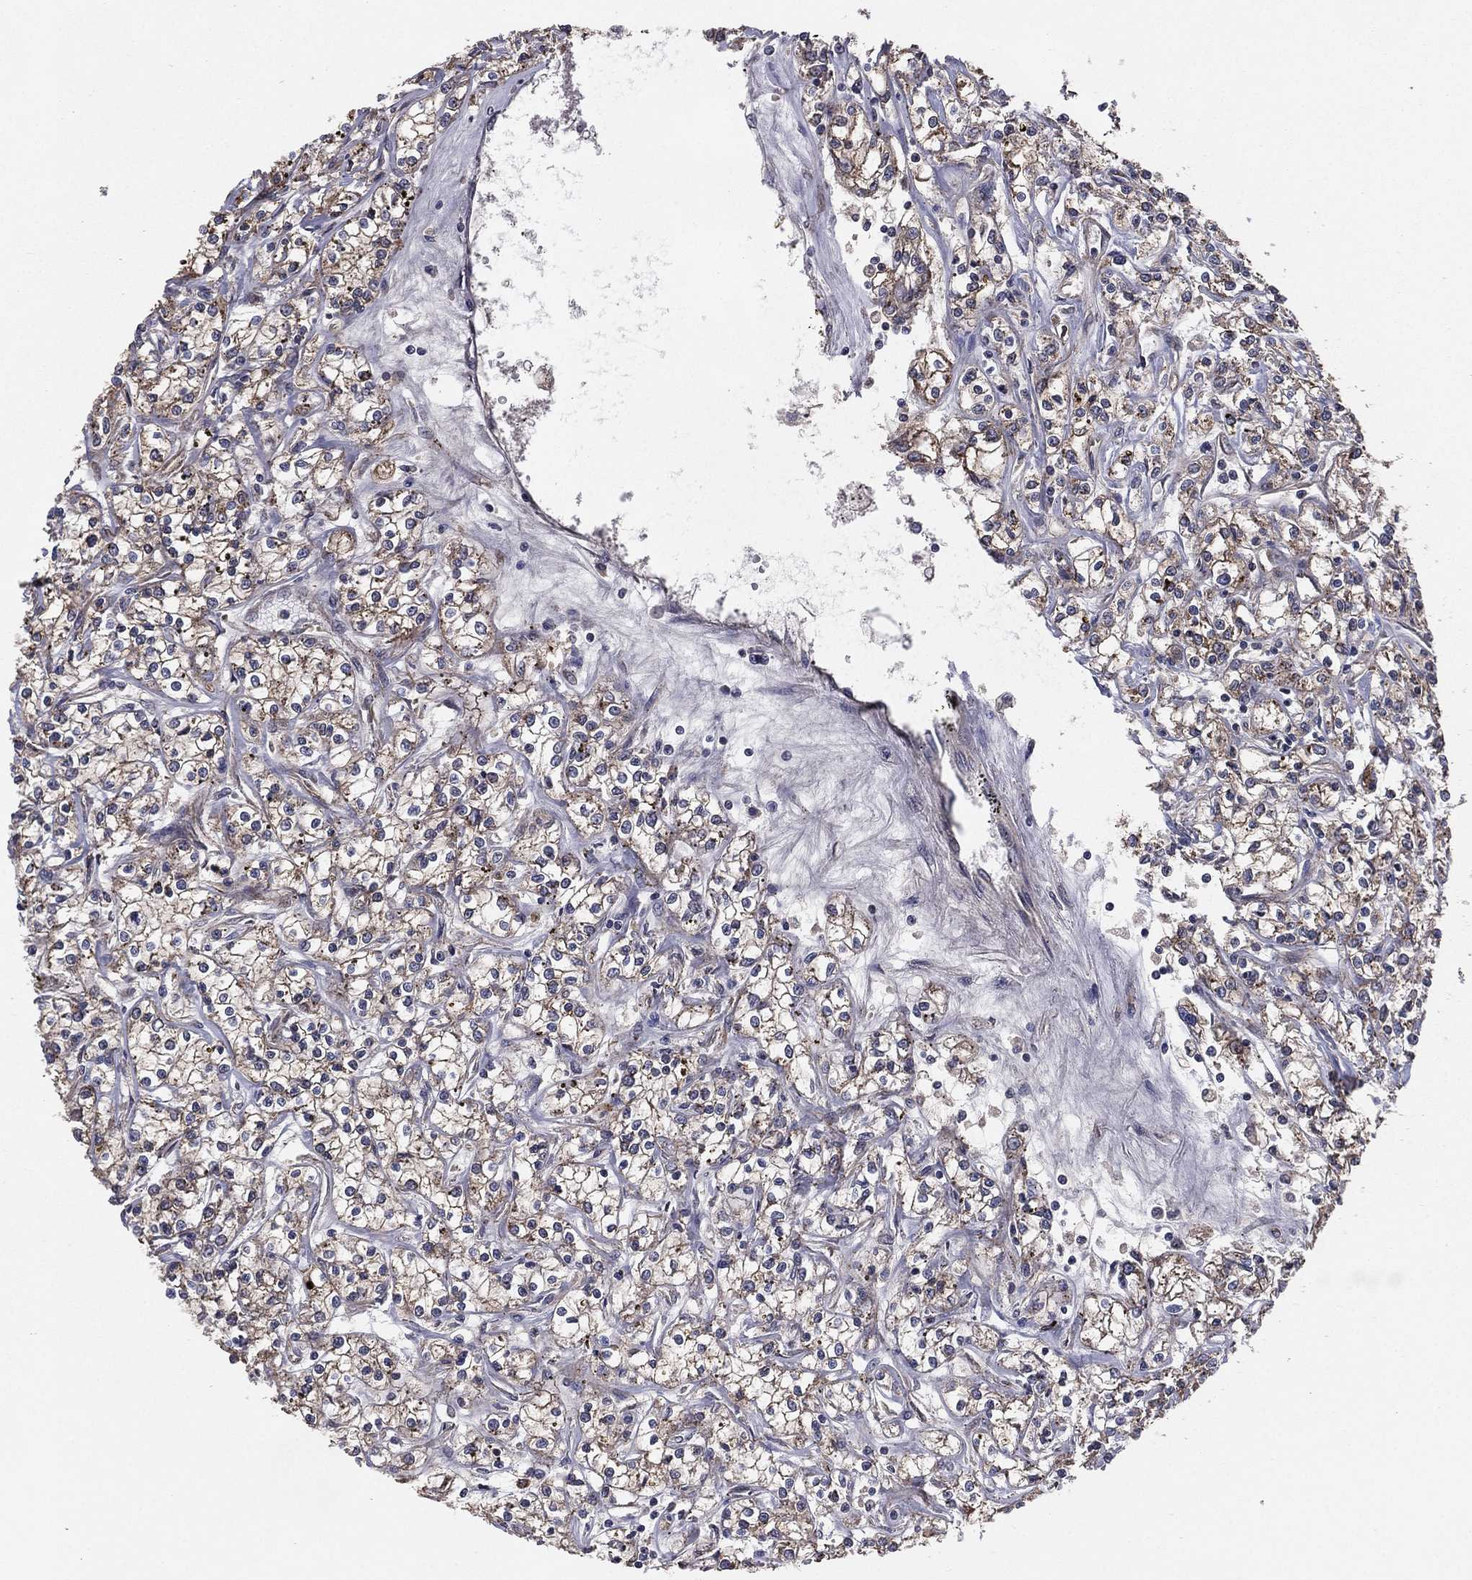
{"staining": {"intensity": "moderate", "quantity": "<25%", "location": "cytoplasmic/membranous"}, "tissue": "renal cancer", "cell_type": "Tumor cells", "image_type": "cancer", "snomed": [{"axis": "morphology", "description": "Adenocarcinoma, NOS"}, {"axis": "topography", "description": "Kidney"}], "caption": "Renal cancer (adenocarcinoma) stained with a brown dye shows moderate cytoplasmic/membranous positive positivity in approximately <25% of tumor cells.", "gene": "CERT1", "patient": {"sex": "female", "age": 59}}